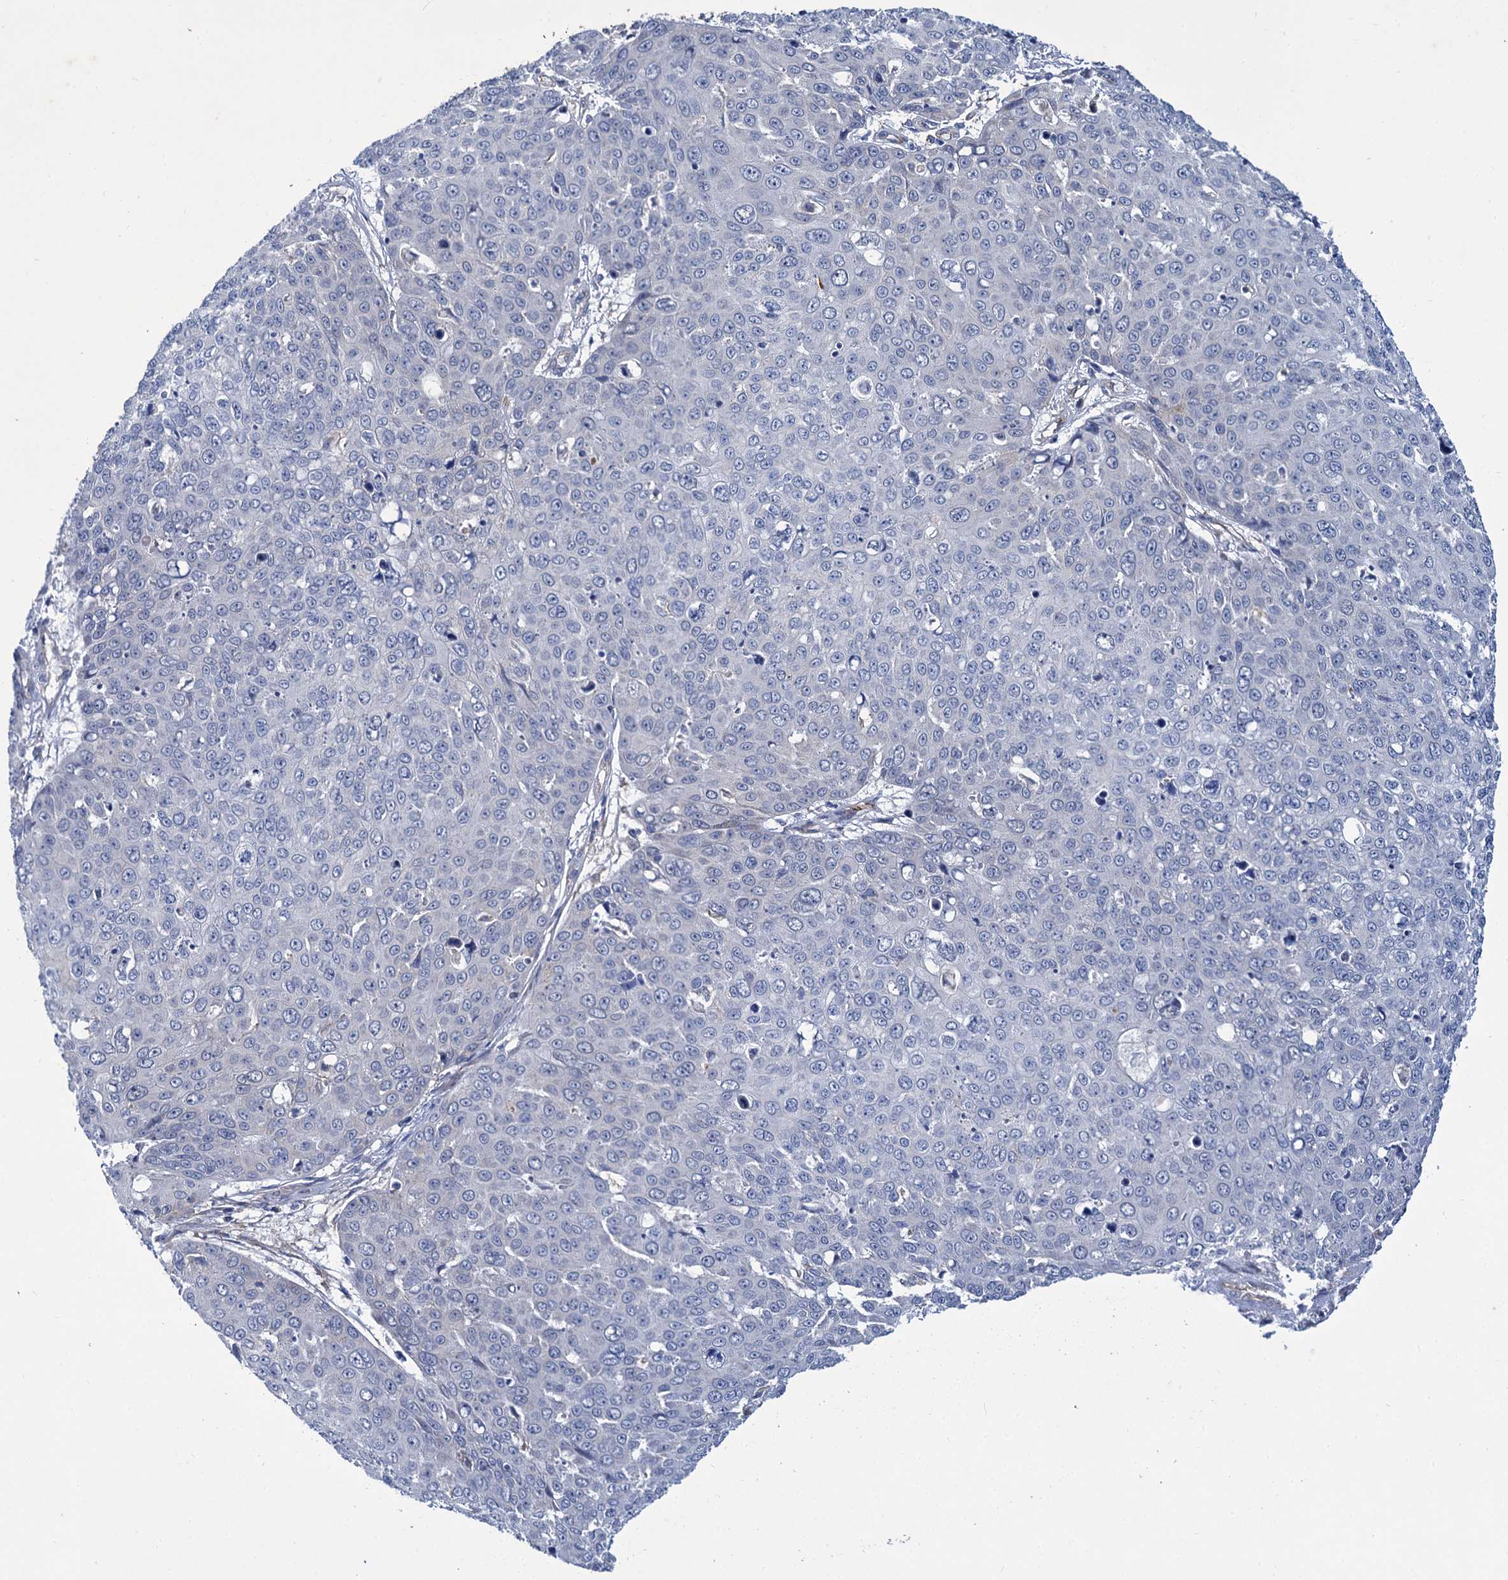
{"staining": {"intensity": "negative", "quantity": "none", "location": "none"}, "tissue": "skin cancer", "cell_type": "Tumor cells", "image_type": "cancer", "snomed": [{"axis": "morphology", "description": "Squamous cell carcinoma, NOS"}, {"axis": "topography", "description": "Skin"}], "caption": "Tumor cells are negative for brown protein staining in squamous cell carcinoma (skin).", "gene": "TRIM55", "patient": {"sex": "male", "age": 71}}